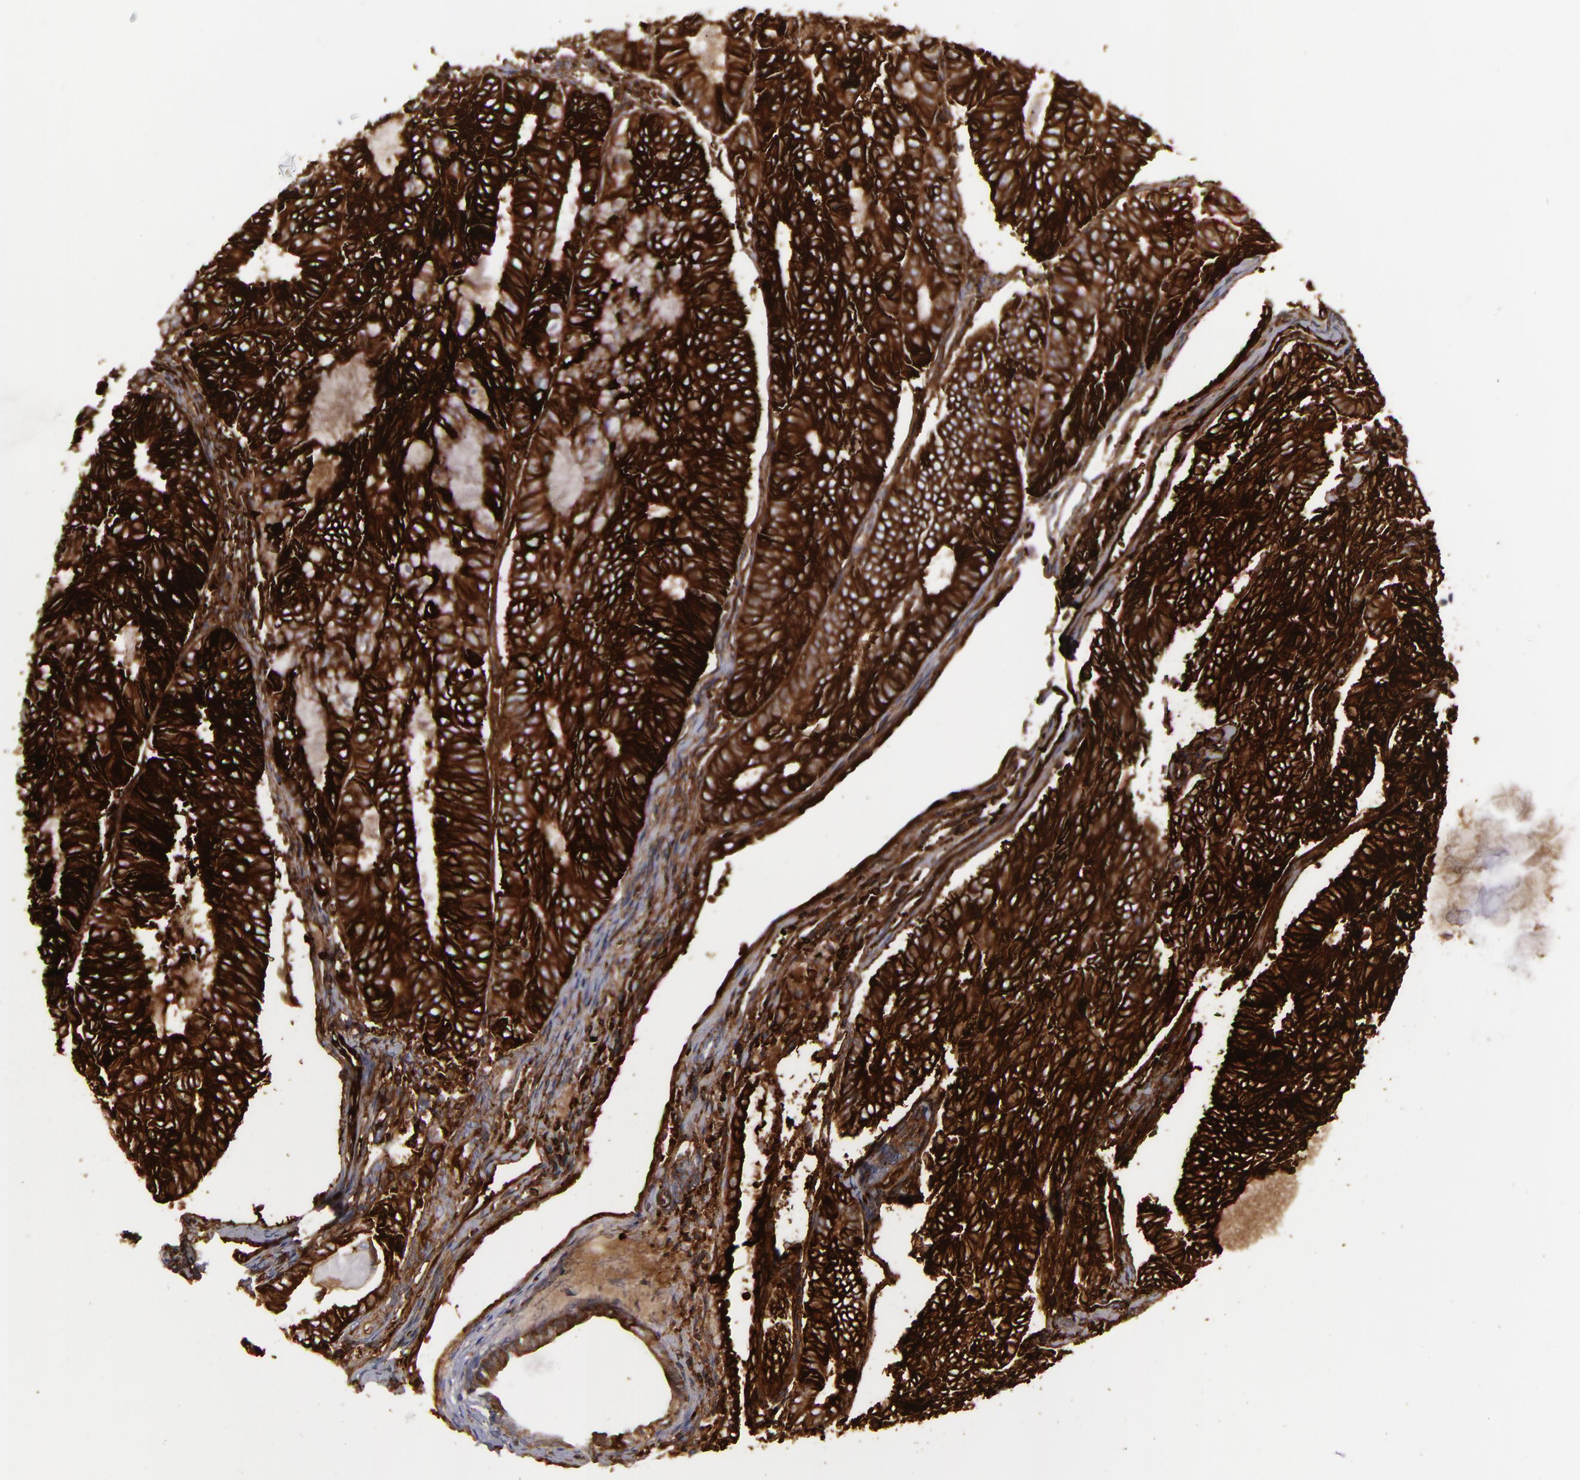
{"staining": {"intensity": "strong", "quantity": ">75%", "location": "cytoplasmic/membranous"}, "tissue": "endometrial cancer", "cell_type": "Tumor cells", "image_type": "cancer", "snomed": [{"axis": "morphology", "description": "Adenocarcinoma, NOS"}, {"axis": "topography", "description": "Endometrium"}], "caption": "Endometrial cancer (adenocarcinoma) stained with a brown dye reveals strong cytoplasmic/membranous positive positivity in about >75% of tumor cells.", "gene": "ALCAM", "patient": {"sex": "female", "age": 59}}